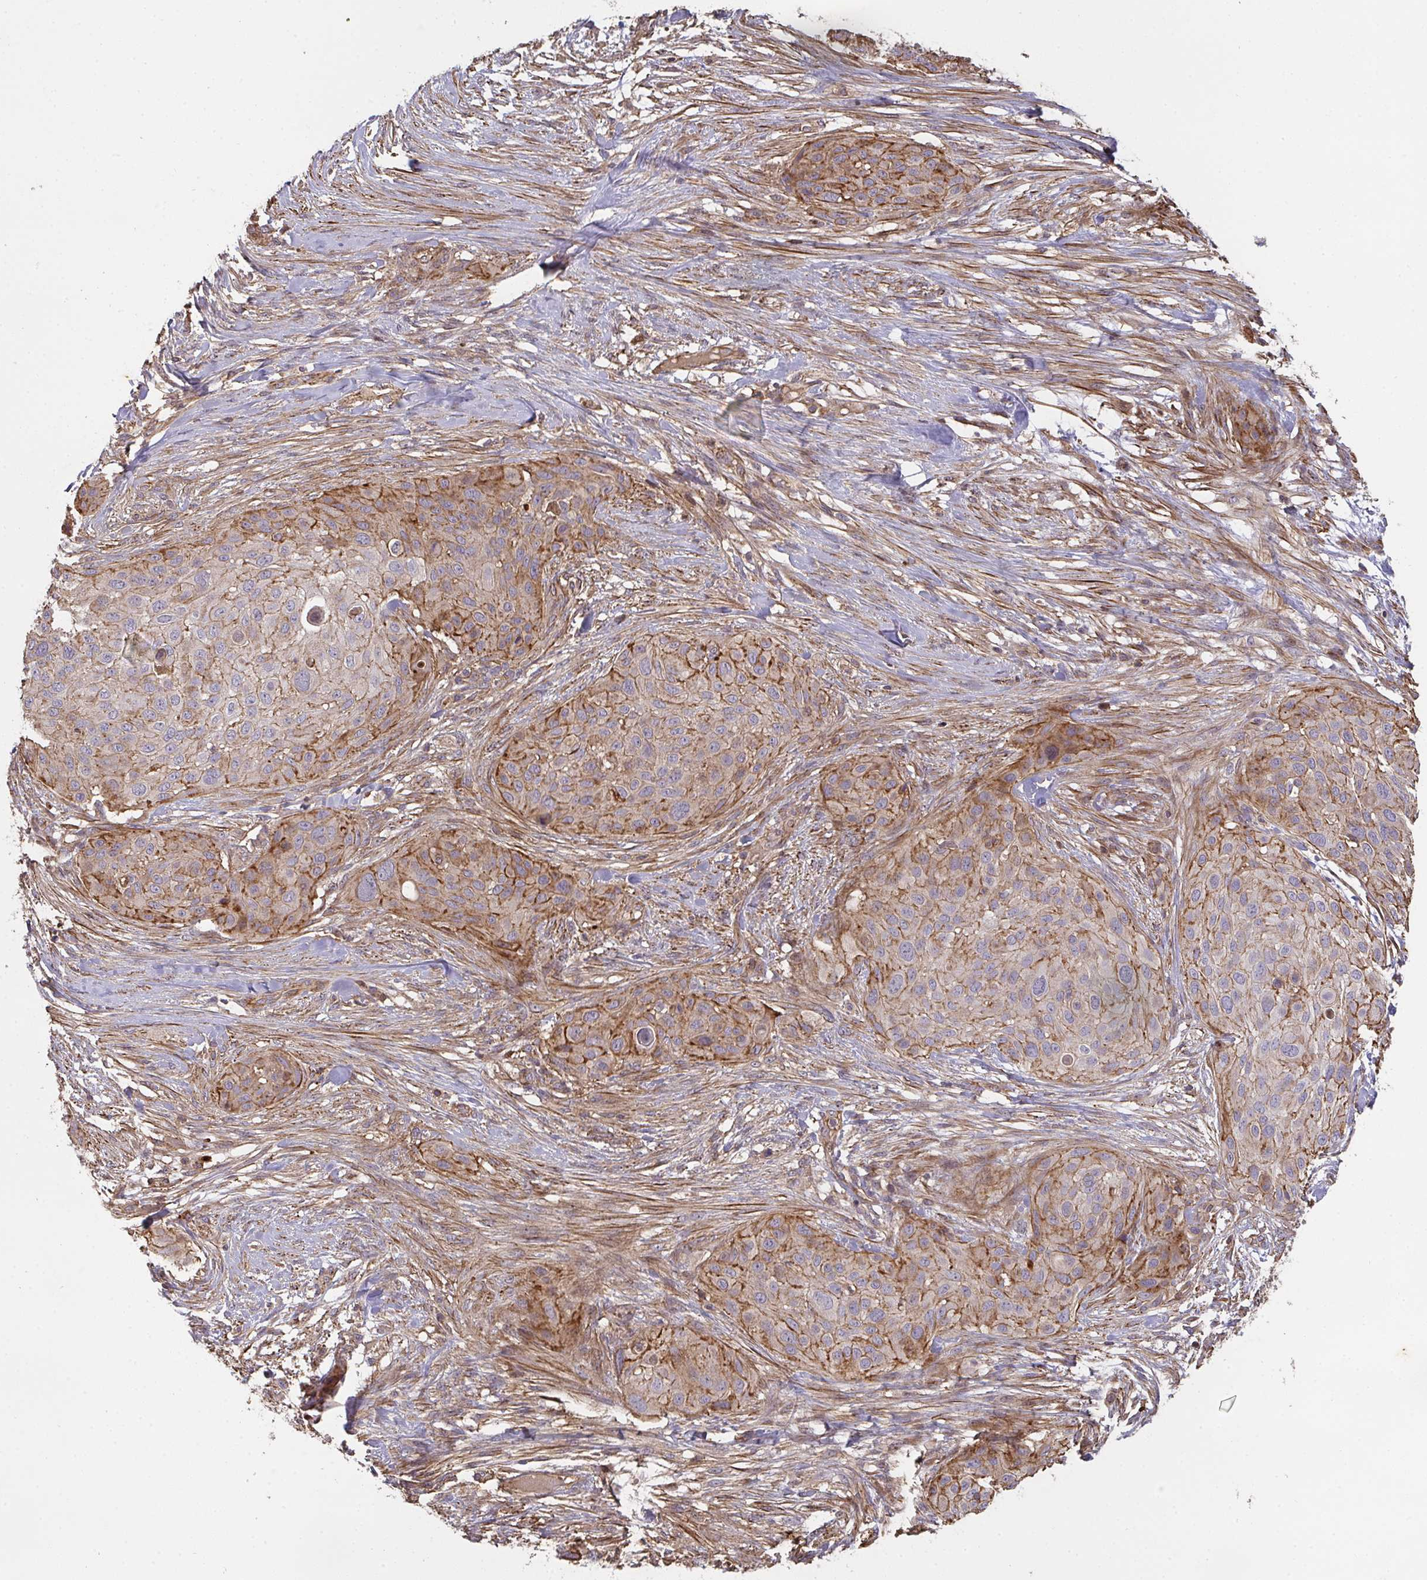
{"staining": {"intensity": "moderate", "quantity": ">75%", "location": "cytoplasmic/membranous"}, "tissue": "skin cancer", "cell_type": "Tumor cells", "image_type": "cancer", "snomed": [{"axis": "morphology", "description": "Squamous cell carcinoma, NOS"}, {"axis": "topography", "description": "Skin"}], "caption": "Human skin cancer (squamous cell carcinoma) stained with a brown dye exhibits moderate cytoplasmic/membranous positive positivity in approximately >75% of tumor cells.", "gene": "TNMD", "patient": {"sex": "female", "age": 87}}